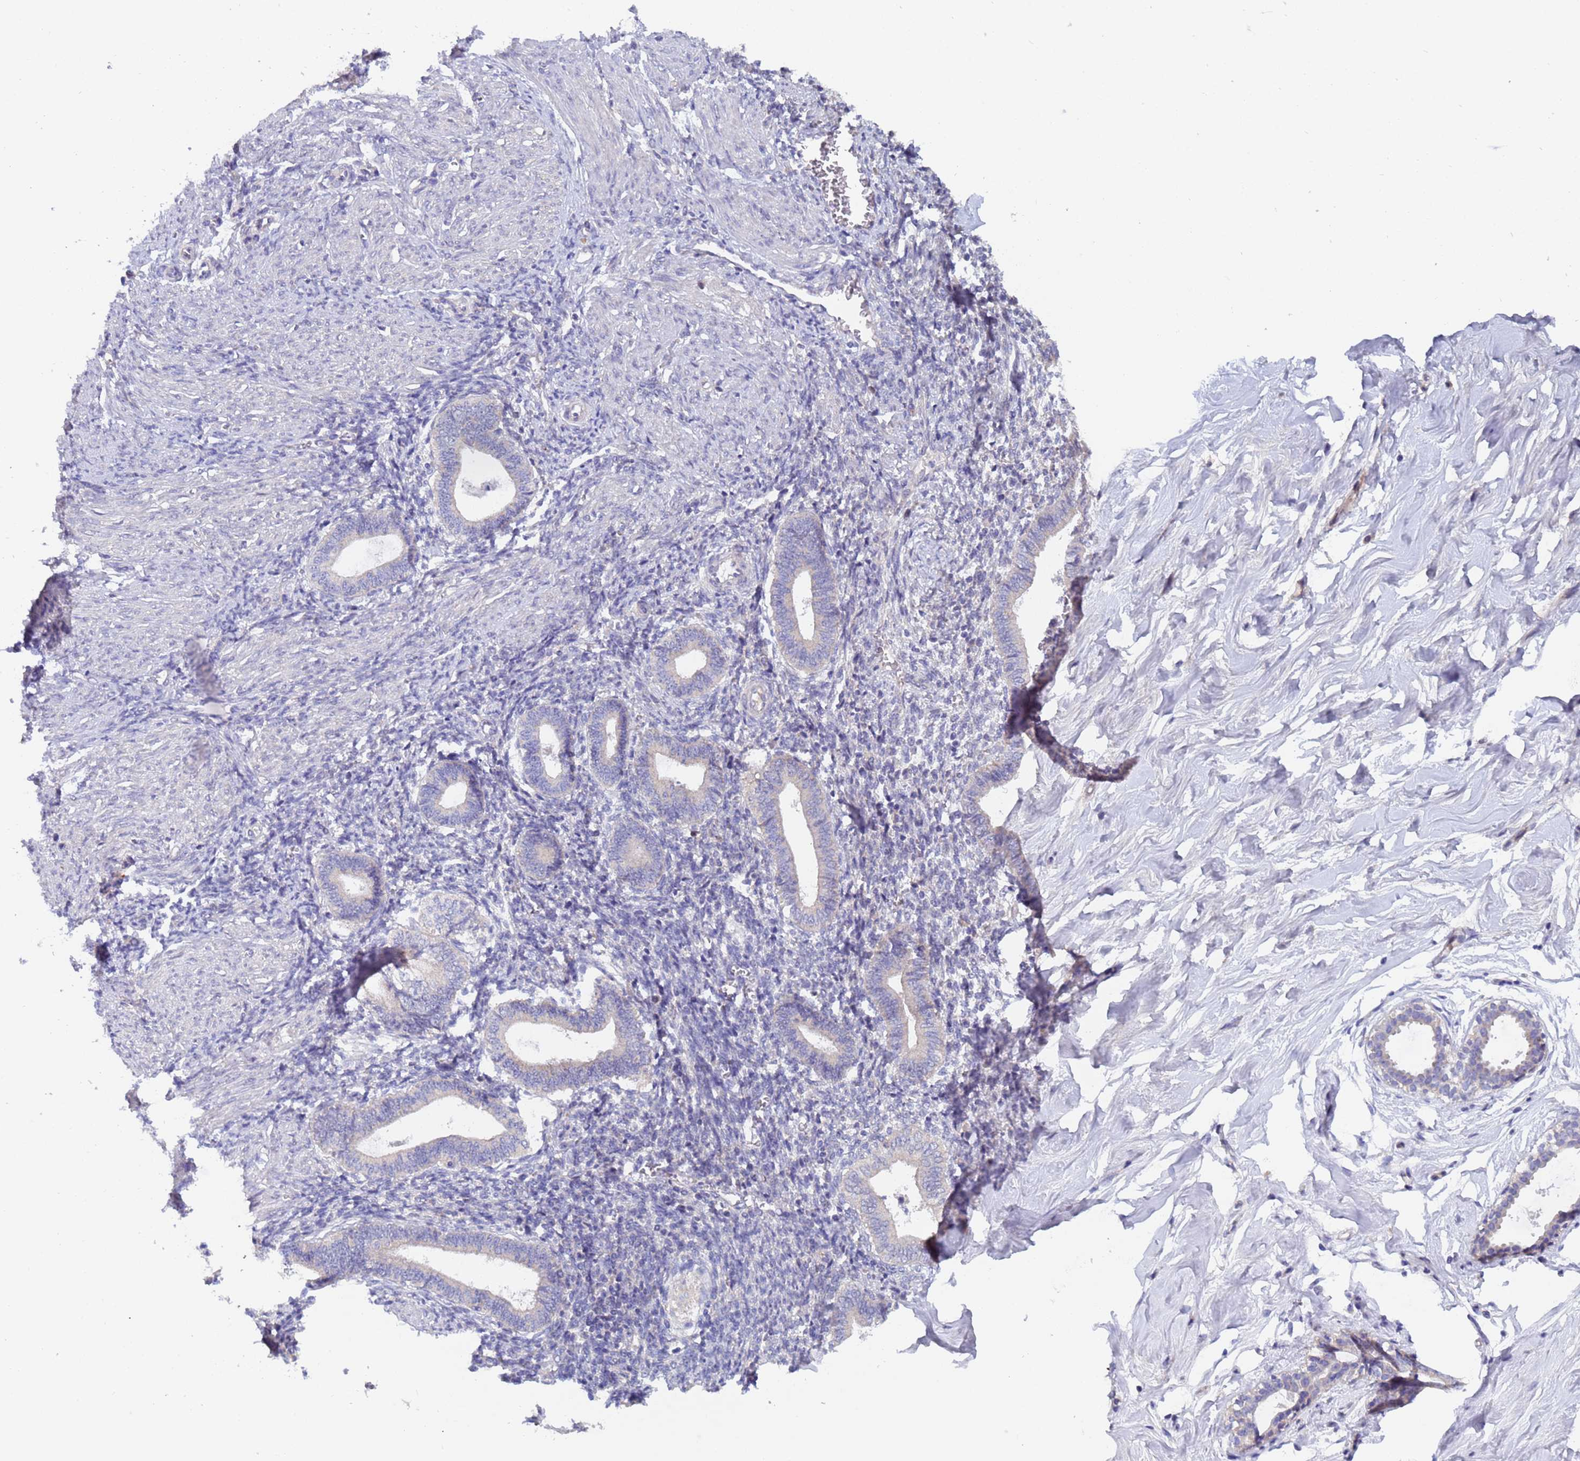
{"staining": {"intensity": "negative", "quantity": "none", "location": "none"}, "tissue": "endometrium", "cell_type": "Cells in endometrial stroma", "image_type": "normal", "snomed": [{"axis": "morphology", "description": "Normal tissue, NOS"}, {"axis": "topography", "description": "Endometrium"}], "caption": "An immunohistochemistry (IHC) histopathology image of benign endometrium is shown. There is no staining in cells in endometrial stroma of endometrium. Brightfield microscopy of immunohistochemistry stained with DAB (3,3'-diaminobenzidine) (brown) and hematoxylin (blue), captured at high magnification.", "gene": "IHO1", "patient": {"sex": "female", "age": 44}}